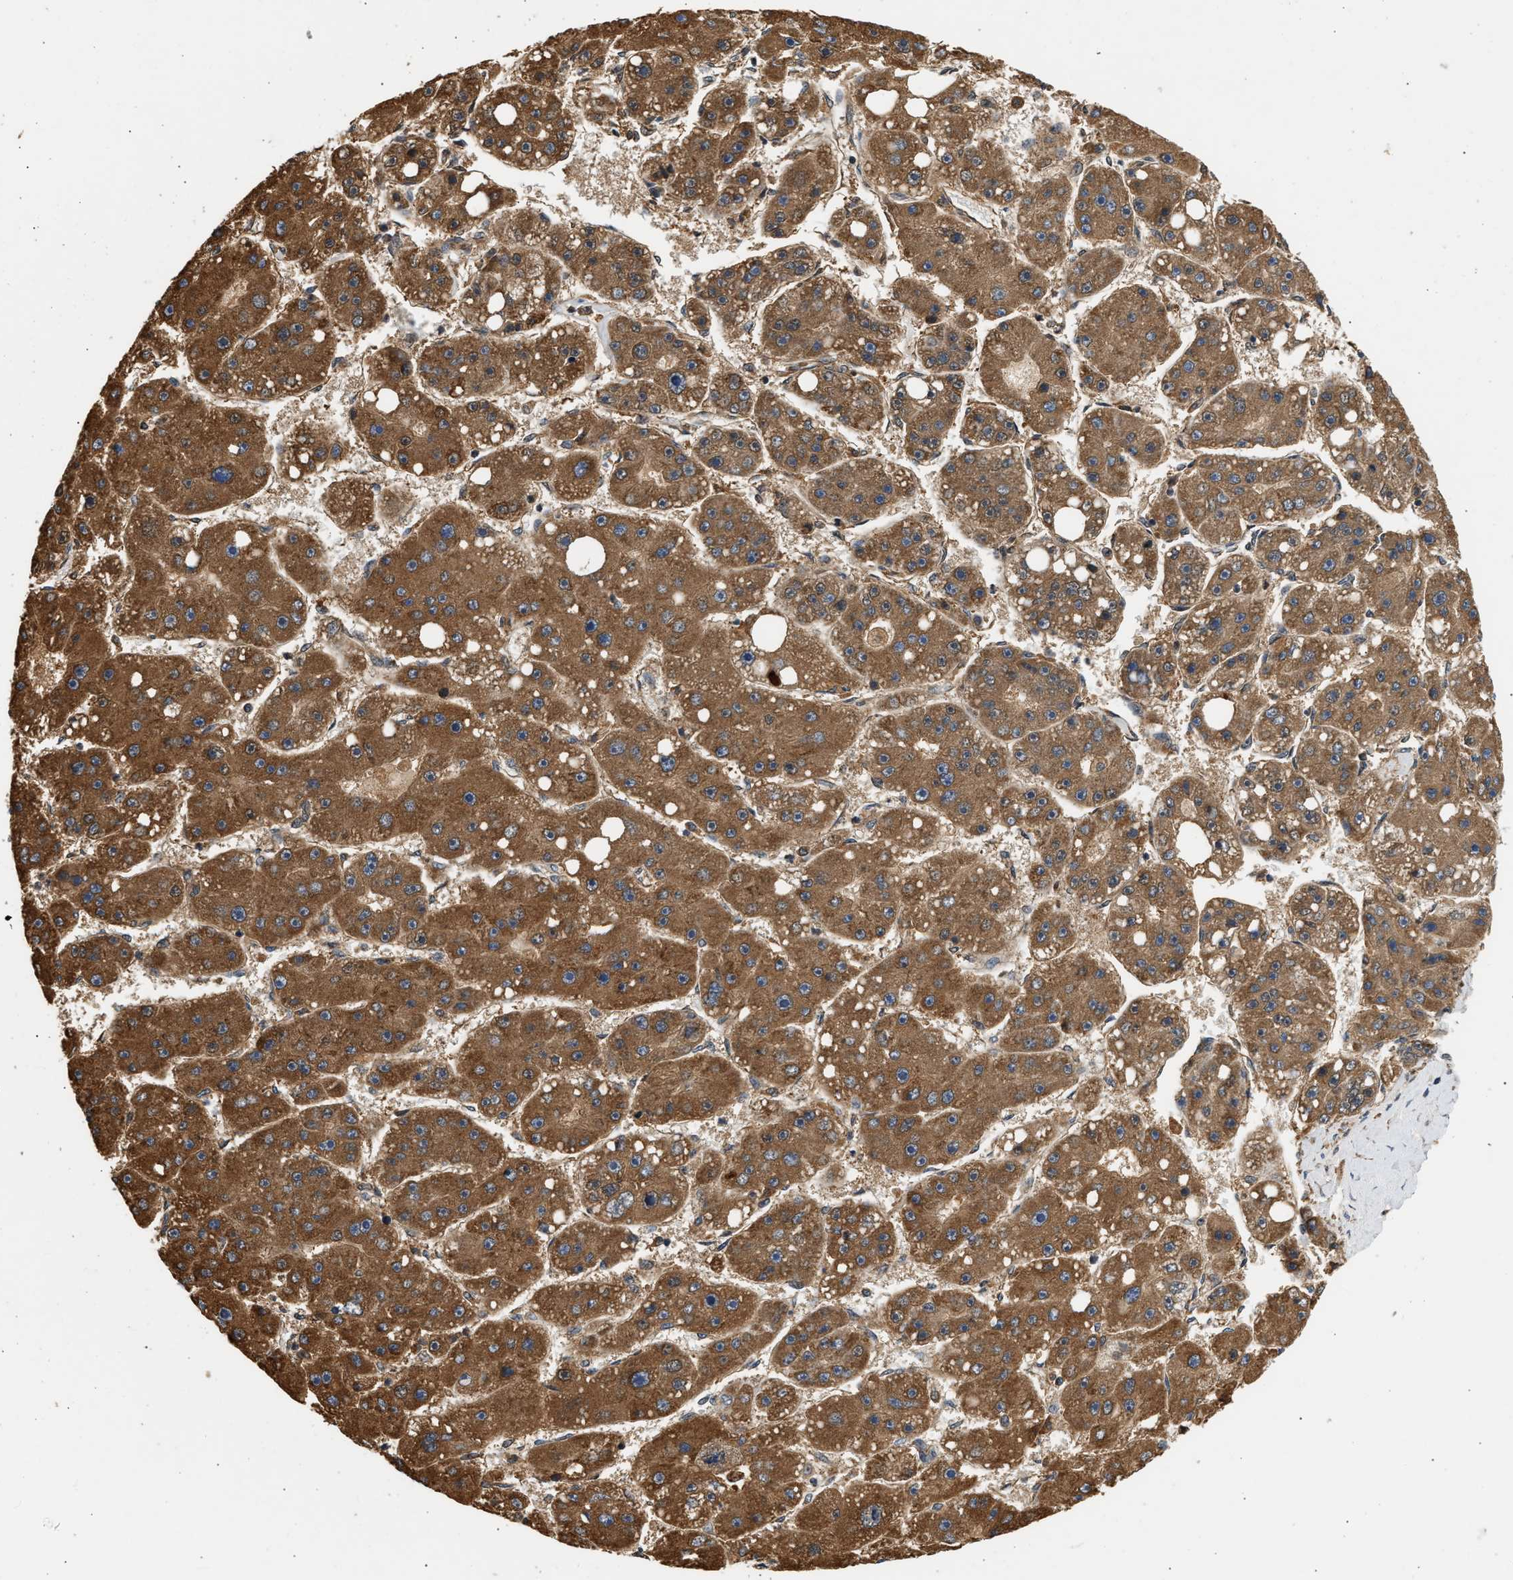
{"staining": {"intensity": "strong", "quantity": ">75%", "location": "cytoplasmic/membranous"}, "tissue": "liver cancer", "cell_type": "Tumor cells", "image_type": "cancer", "snomed": [{"axis": "morphology", "description": "Carcinoma, Hepatocellular, NOS"}, {"axis": "topography", "description": "Liver"}], "caption": "Liver cancer was stained to show a protein in brown. There is high levels of strong cytoplasmic/membranous expression in about >75% of tumor cells.", "gene": "DUSP14", "patient": {"sex": "female", "age": 61}}